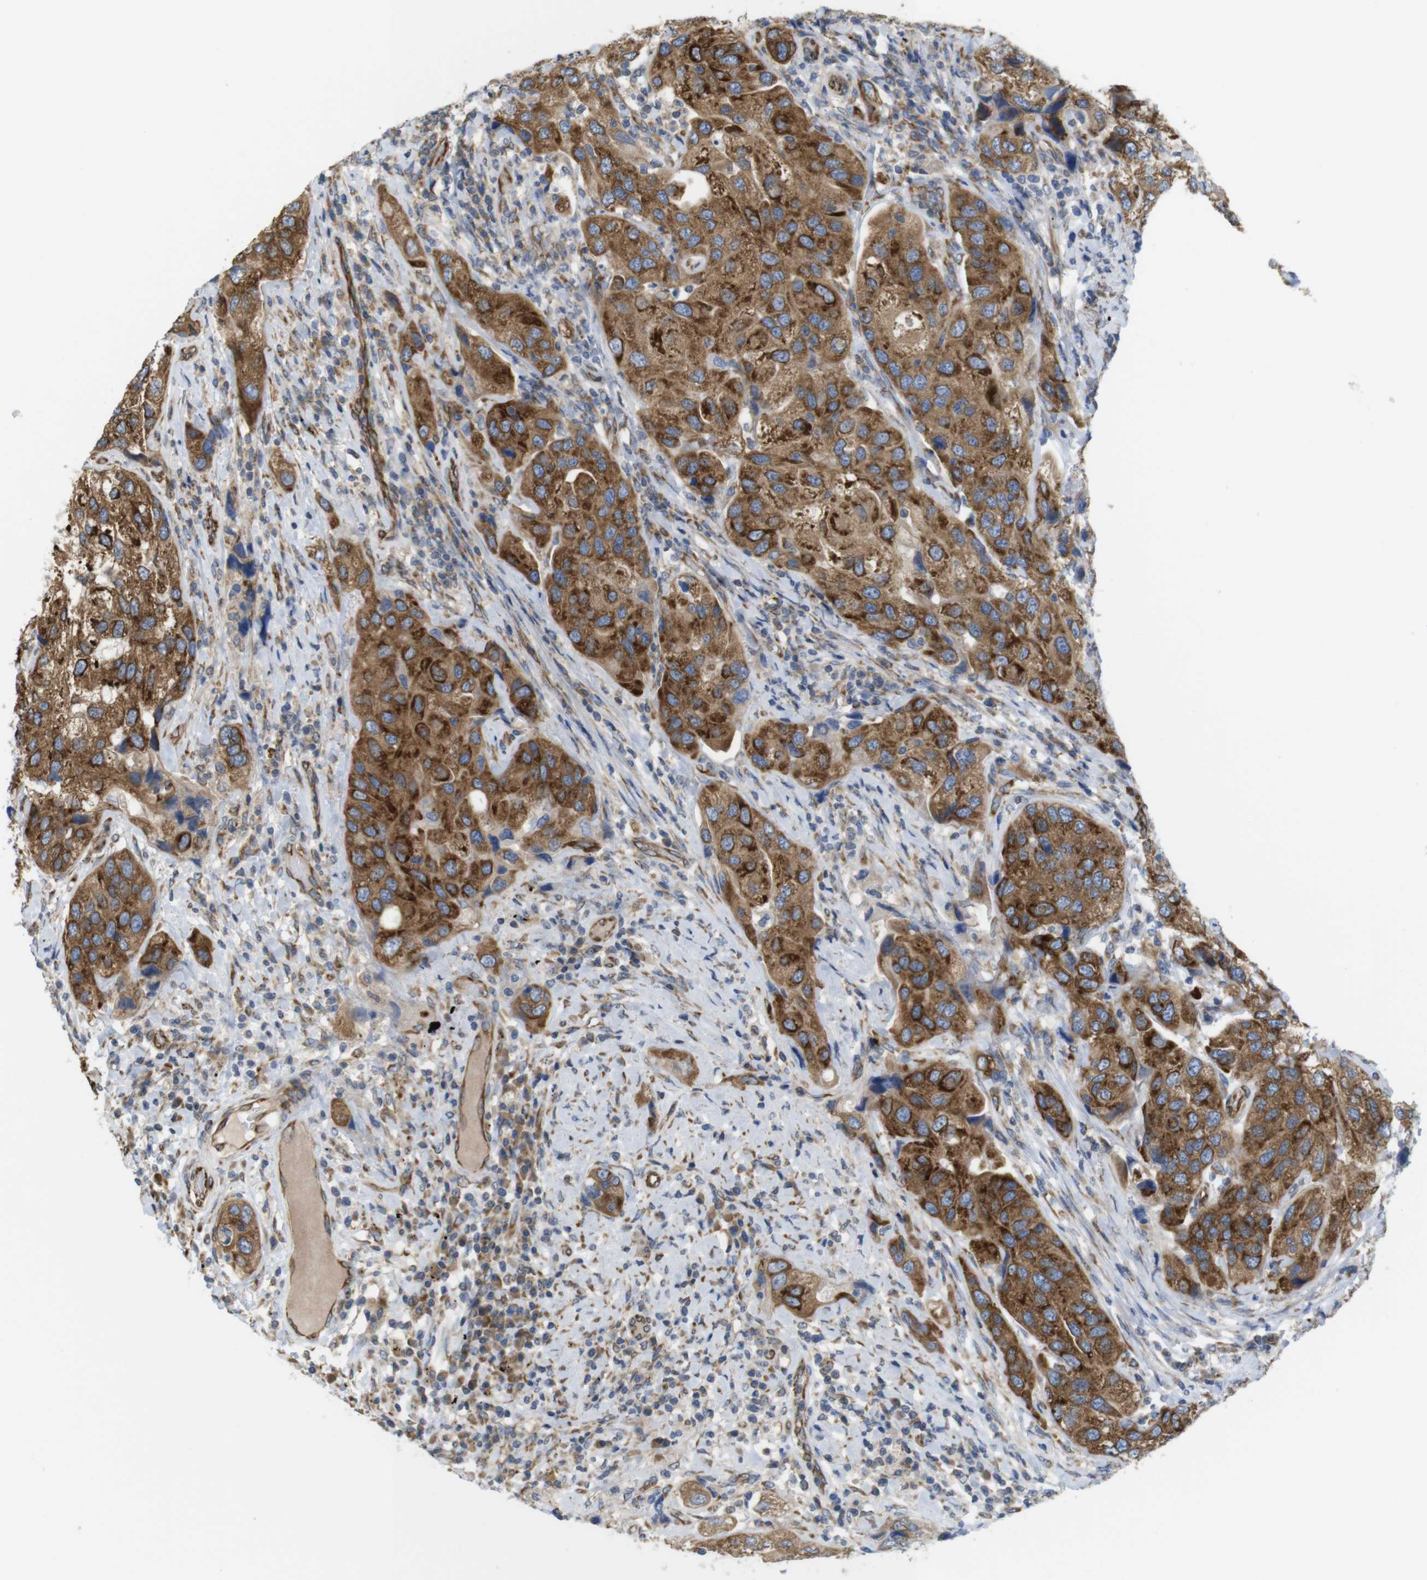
{"staining": {"intensity": "moderate", "quantity": ">75%", "location": "cytoplasmic/membranous"}, "tissue": "urothelial cancer", "cell_type": "Tumor cells", "image_type": "cancer", "snomed": [{"axis": "morphology", "description": "Urothelial carcinoma, High grade"}, {"axis": "topography", "description": "Urinary bladder"}], "caption": "Tumor cells exhibit medium levels of moderate cytoplasmic/membranous expression in approximately >75% of cells in human high-grade urothelial carcinoma.", "gene": "PCNX2", "patient": {"sex": "female", "age": 64}}